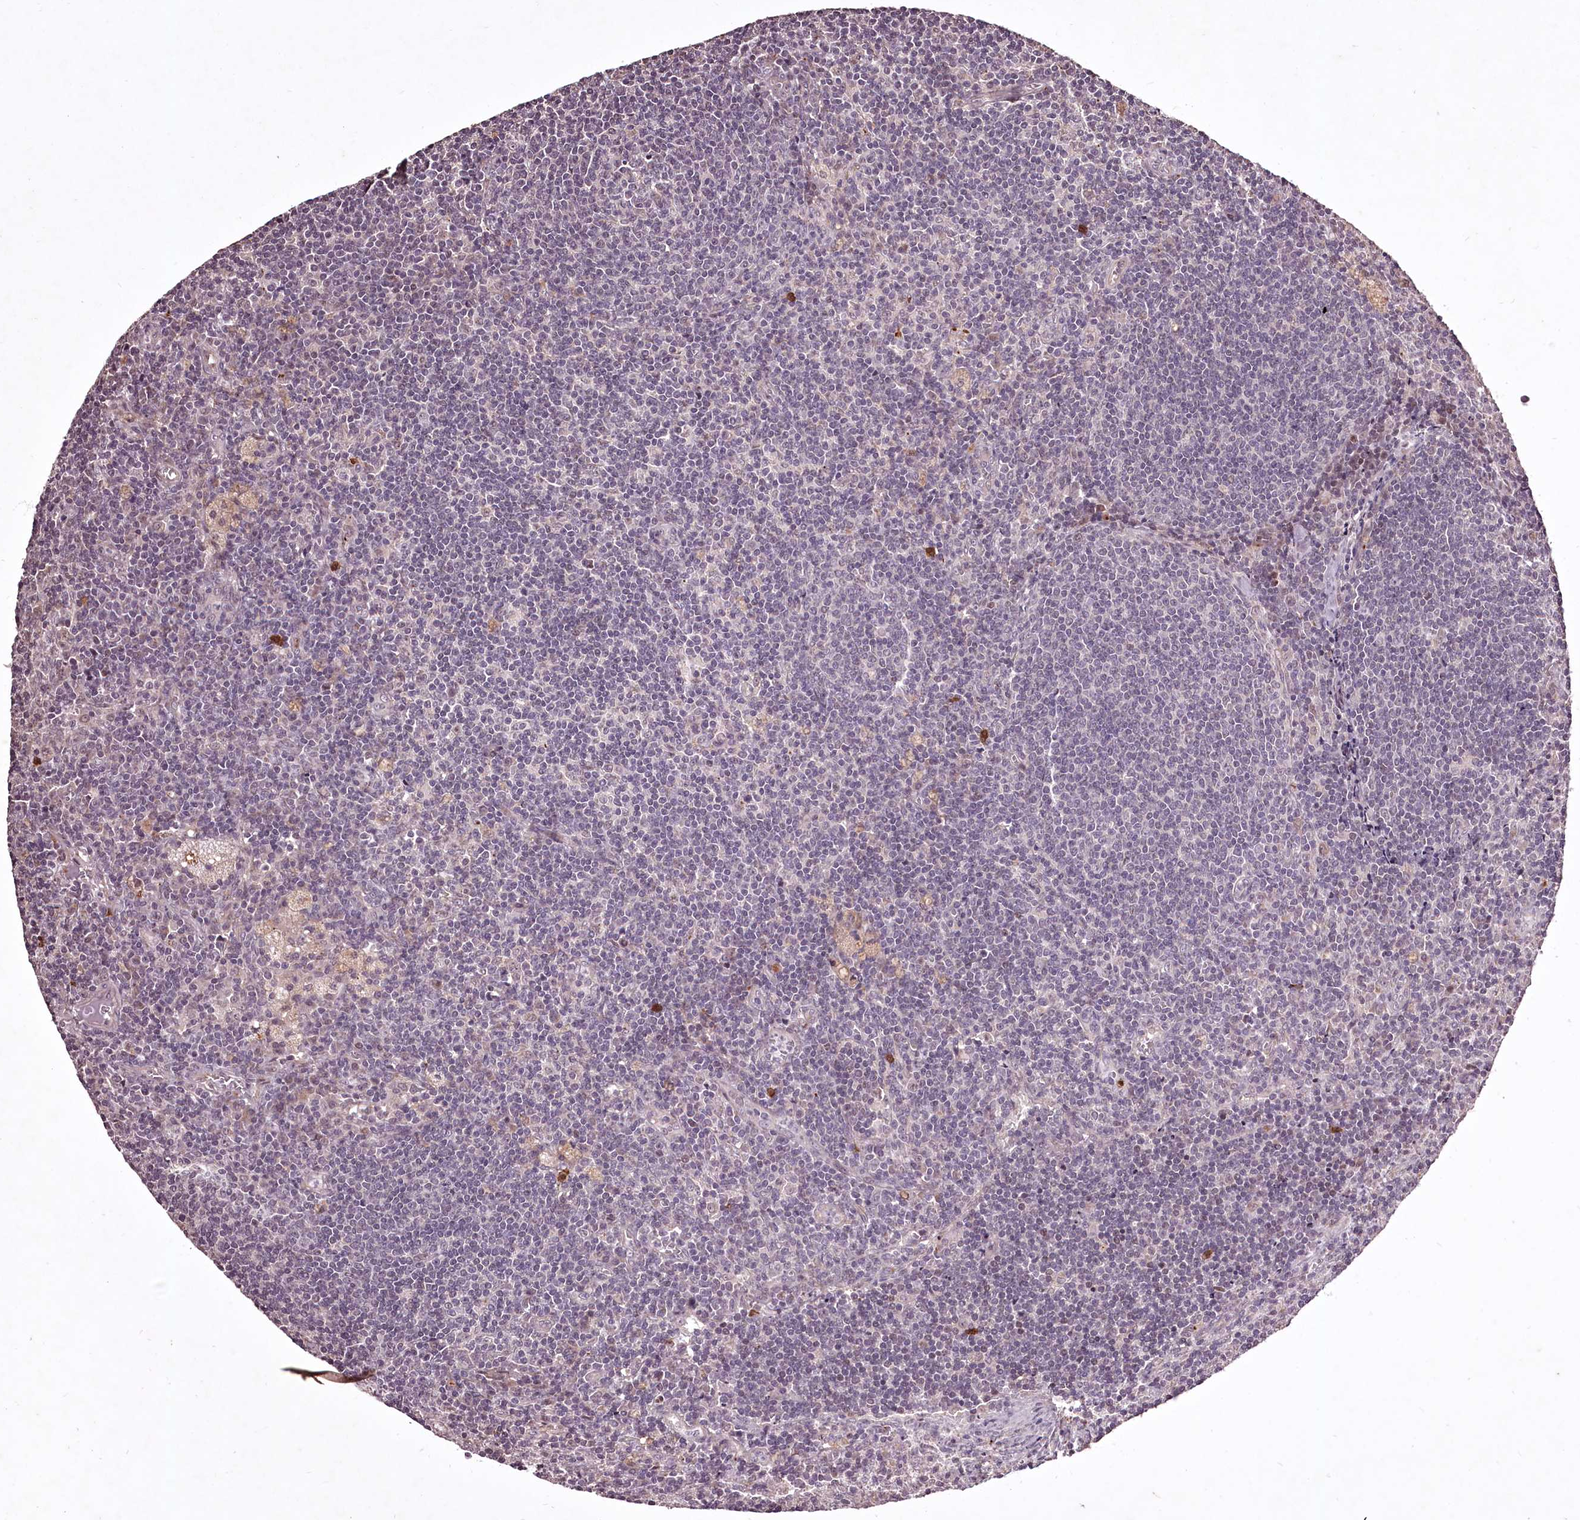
{"staining": {"intensity": "negative", "quantity": "none", "location": "none"}, "tissue": "lymph node", "cell_type": "Germinal center cells", "image_type": "normal", "snomed": [{"axis": "morphology", "description": "Normal tissue, NOS"}, {"axis": "topography", "description": "Lymph node"}], "caption": "Immunohistochemistry photomicrograph of unremarkable human lymph node stained for a protein (brown), which shows no staining in germinal center cells.", "gene": "ADRA1D", "patient": {"sex": "male", "age": 69}}